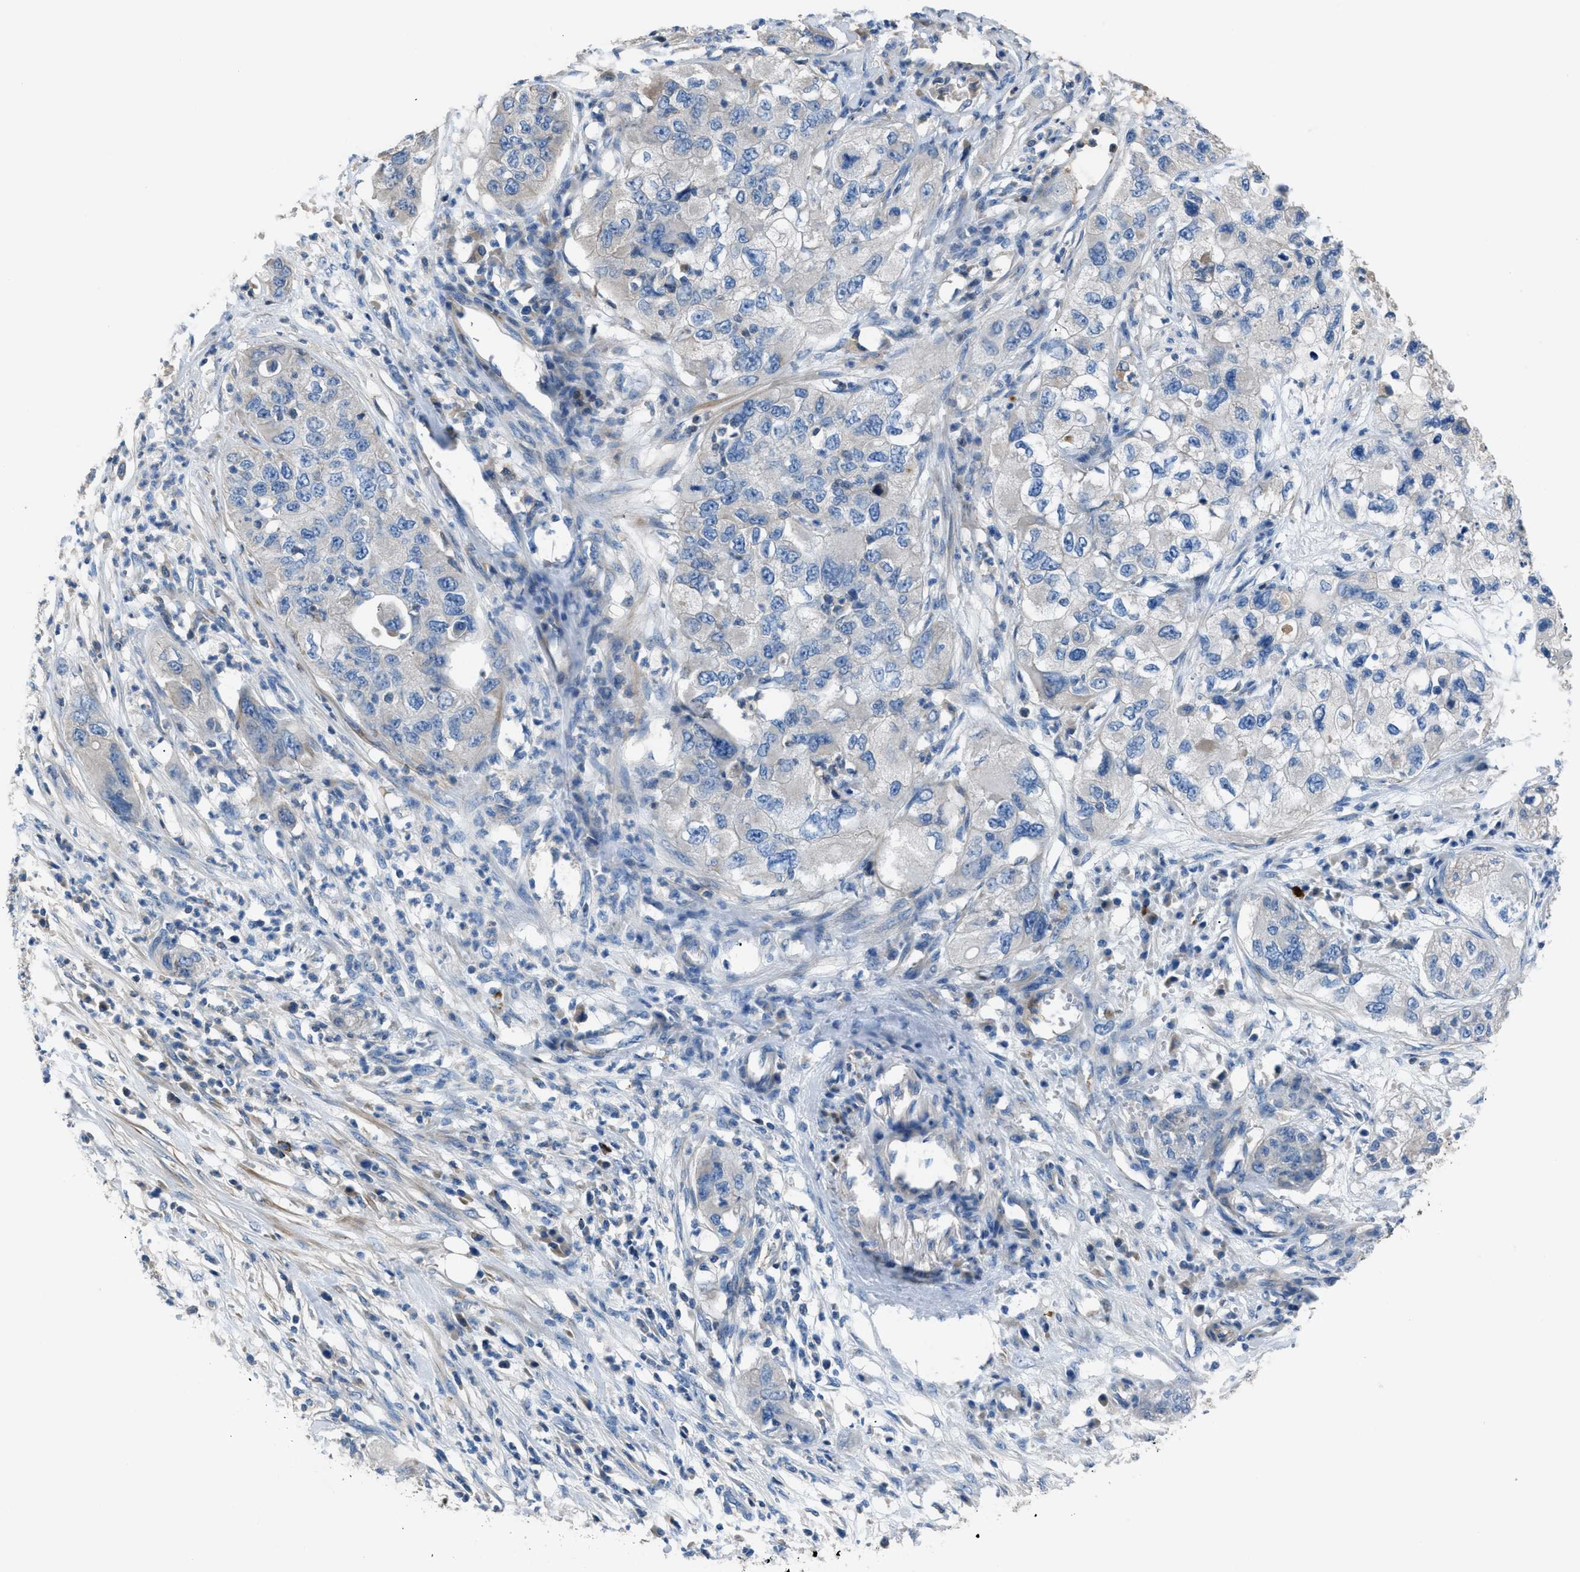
{"staining": {"intensity": "negative", "quantity": "none", "location": "none"}, "tissue": "pancreatic cancer", "cell_type": "Tumor cells", "image_type": "cancer", "snomed": [{"axis": "morphology", "description": "Adenocarcinoma, NOS"}, {"axis": "topography", "description": "Pancreas"}], "caption": "This is an immunohistochemistry image of adenocarcinoma (pancreatic). There is no positivity in tumor cells.", "gene": "SGCZ", "patient": {"sex": "female", "age": 78}}